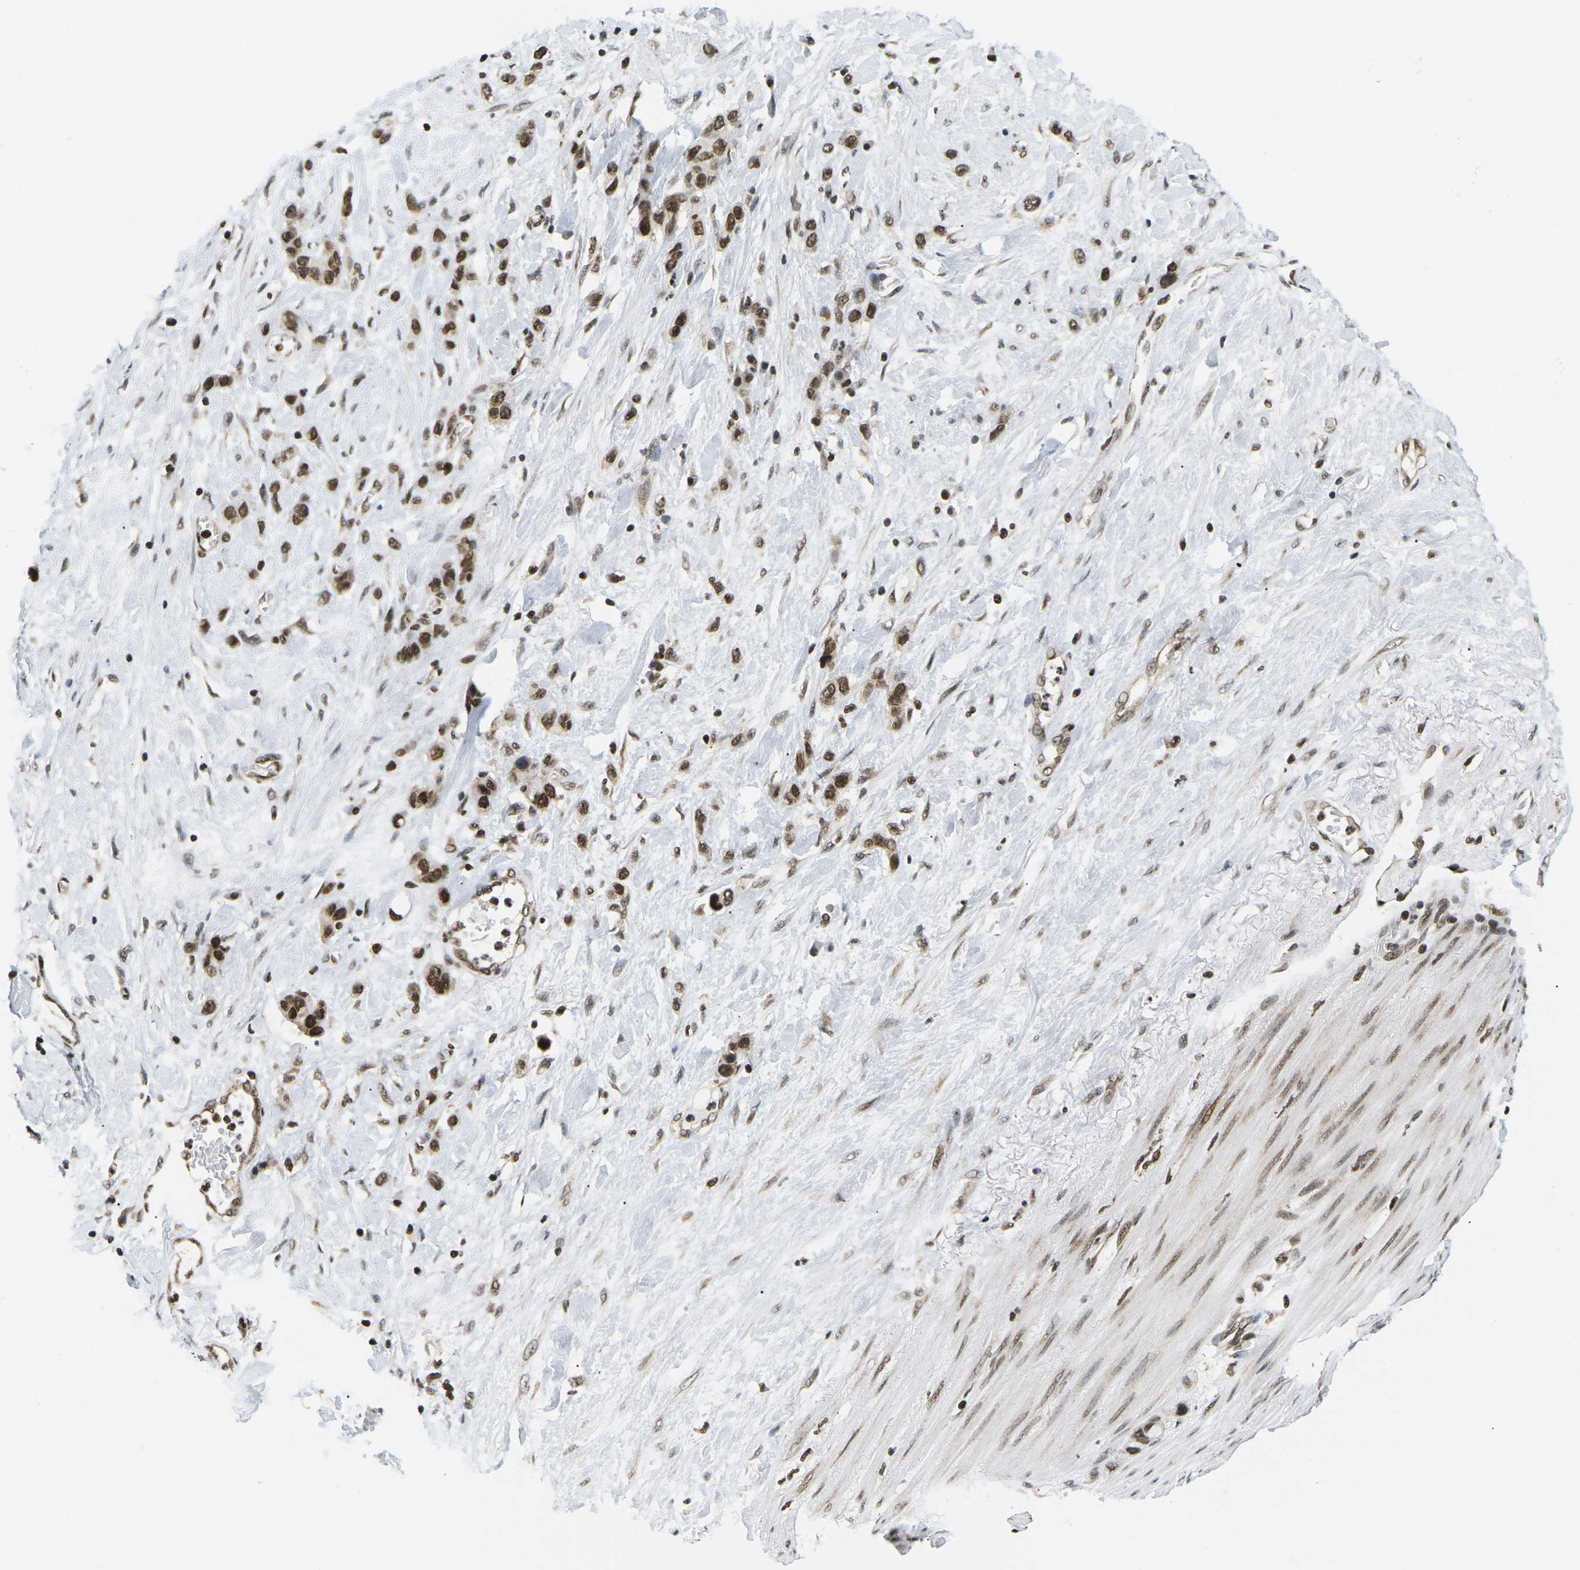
{"staining": {"intensity": "strong", "quantity": ">75%", "location": "nuclear"}, "tissue": "stomach cancer", "cell_type": "Tumor cells", "image_type": "cancer", "snomed": [{"axis": "morphology", "description": "Adenocarcinoma, NOS"}, {"axis": "morphology", "description": "Adenocarcinoma, High grade"}, {"axis": "topography", "description": "Stomach, upper"}, {"axis": "topography", "description": "Stomach, lower"}], "caption": "Protein staining of stomach high-grade adenocarcinoma tissue exhibits strong nuclear positivity in about >75% of tumor cells.", "gene": "CELF1", "patient": {"sex": "female", "age": 65}}